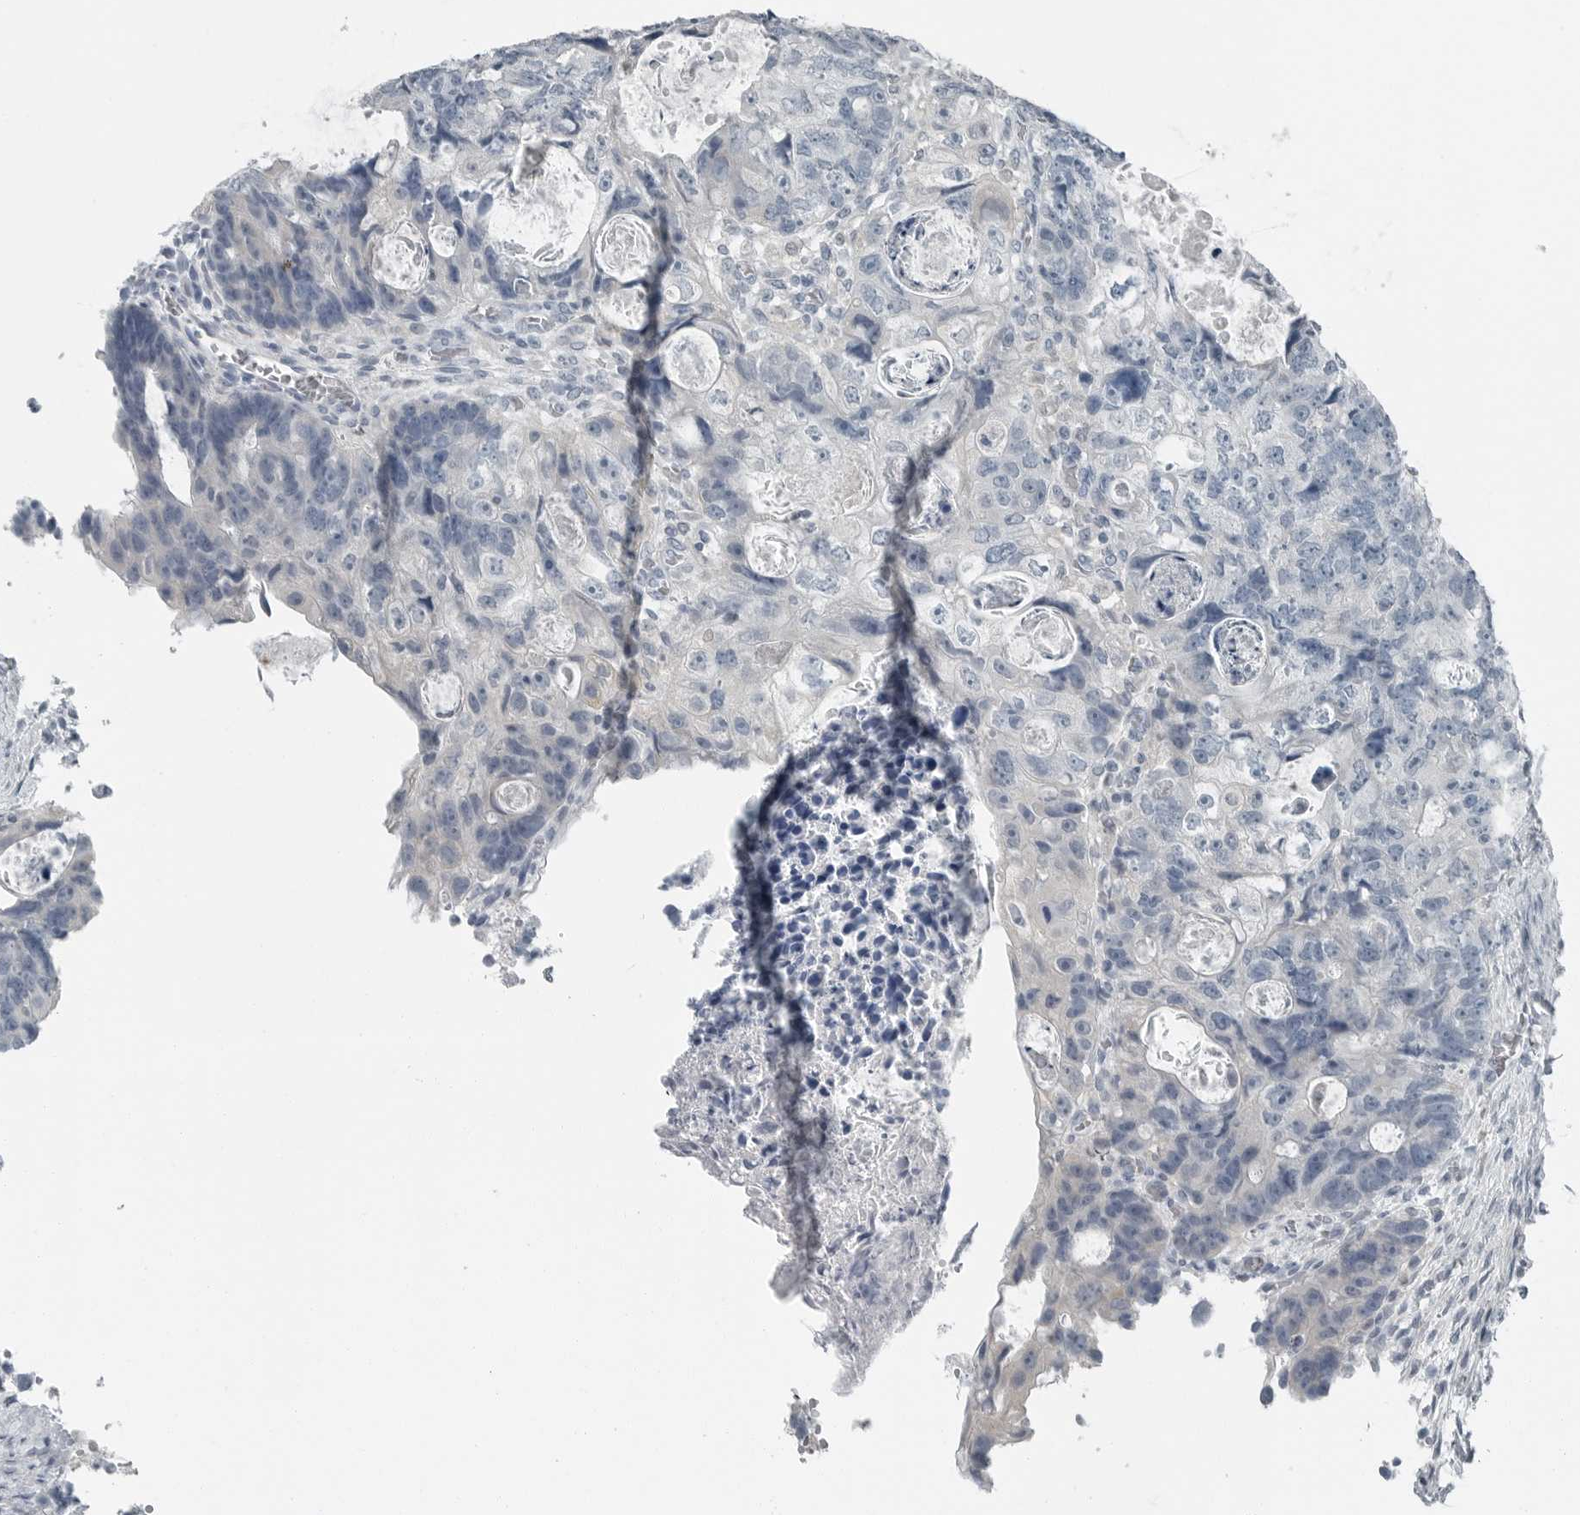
{"staining": {"intensity": "negative", "quantity": "none", "location": "none"}, "tissue": "colorectal cancer", "cell_type": "Tumor cells", "image_type": "cancer", "snomed": [{"axis": "morphology", "description": "Adenocarcinoma, NOS"}, {"axis": "topography", "description": "Rectum"}], "caption": "Tumor cells show no significant protein expression in colorectal adenocarcinoma.", "gene": "KYAT1", "patient": {"sex": "male", "age": 59}}